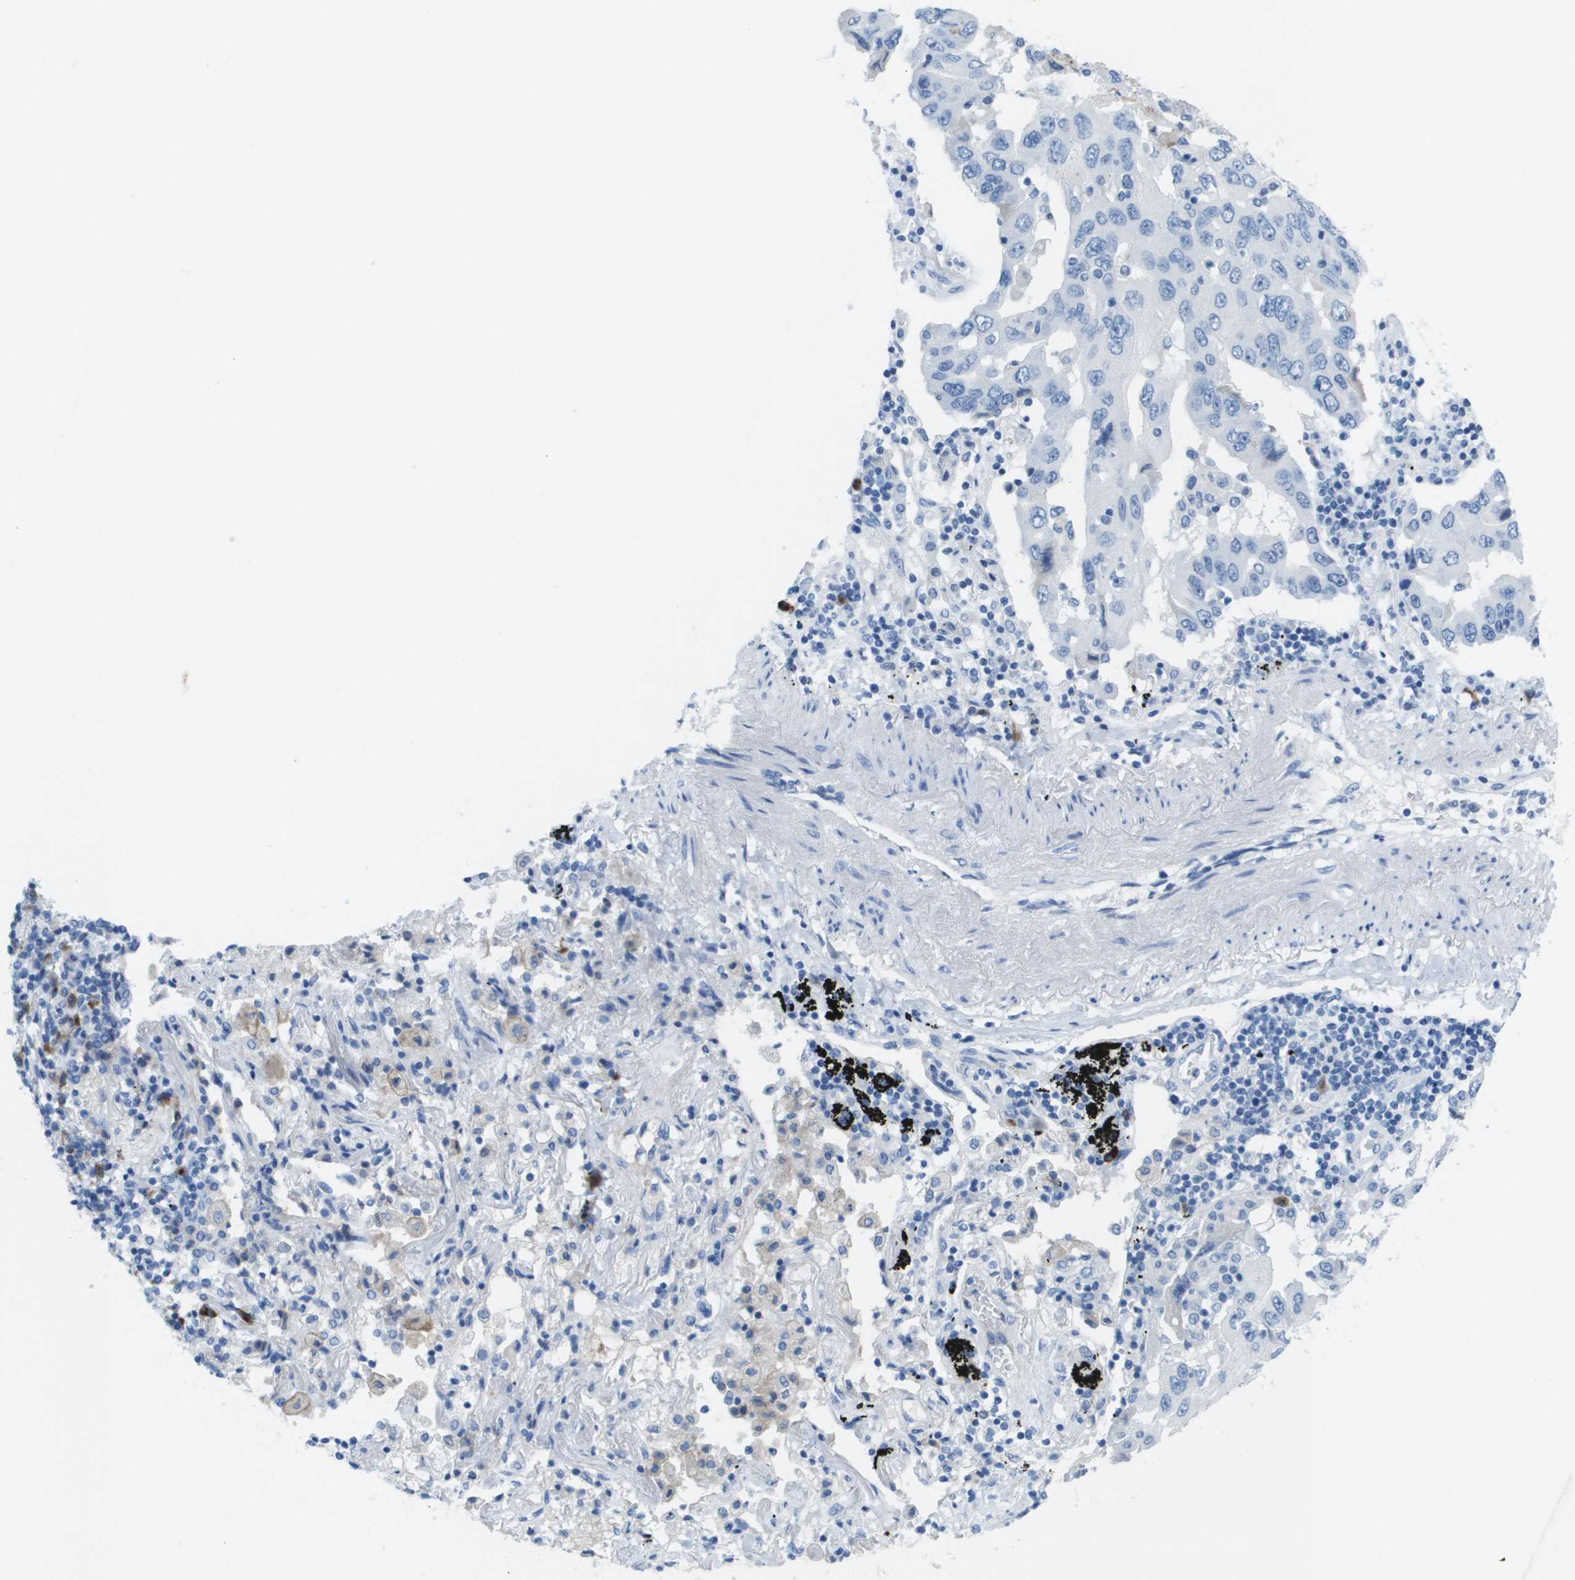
{"staining": {"intensity": "negative", "quantity": "none", "location": "none"}, "tissue": "lung cancer", "cell_type": "Tumor cells", "image_type": "cancer", "snomed": [{"axis": "morphology", "description": "Adenocarcinoma, NOS"}, {"axis": "topography", "description": "Lung"}], "caption": "High magnification brightfield microscopy of lung cancer (adenocarcinoma) stained with DAB (brown) and counterstained with hematoxylin (blue): tumor cells show no significant positivity.", "gene": "GPR18", "patient": {"sex": "female", "age": 65}}